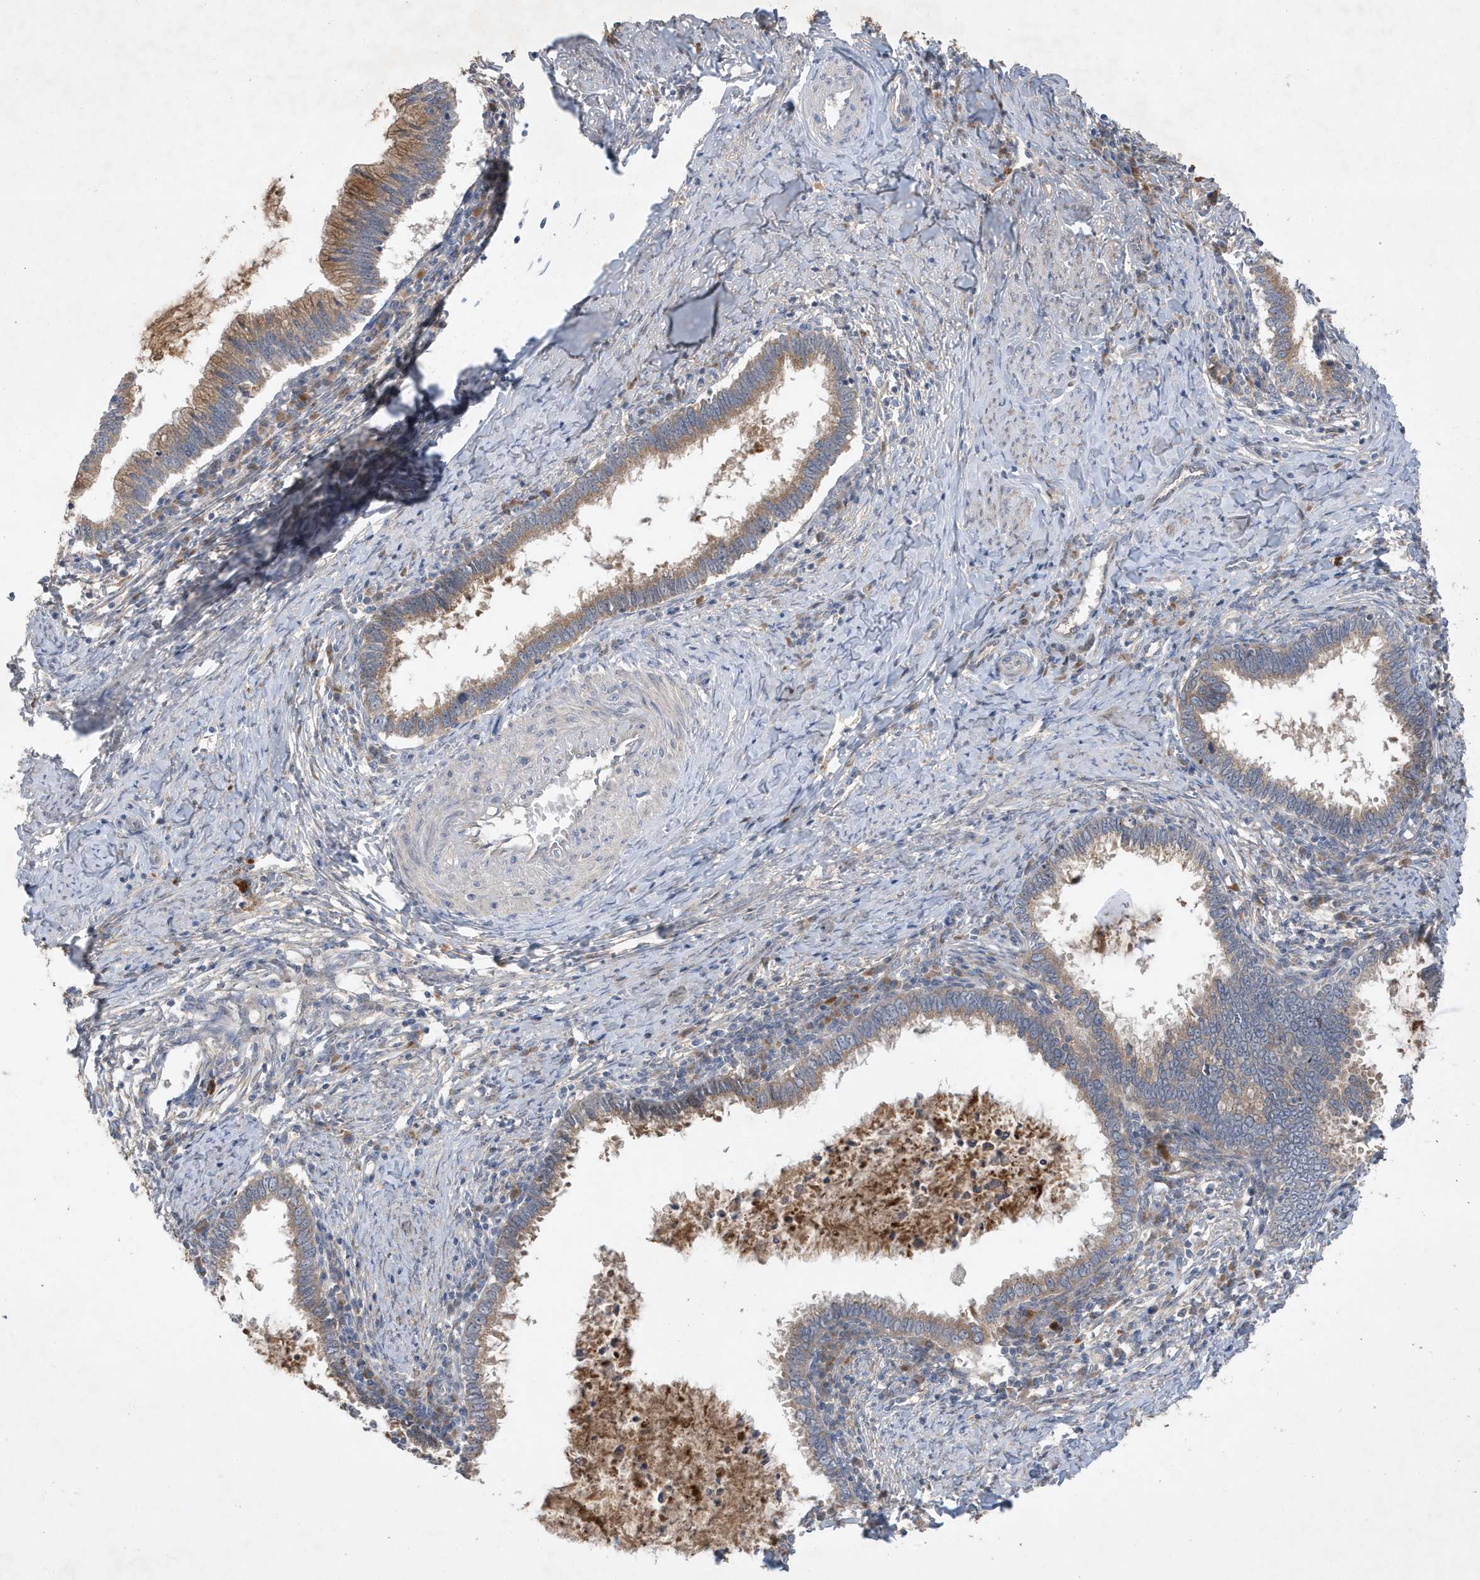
{"staining": {"intensity": "weak", "quantity": ">75%", "location": "cytoplasmic/membranous"}, "tissue": "cervical cancer", "cell_type": "Tumor cells", "image_type": "cancer", "snomed": [{"axis": "morphology", "description": "Adenocarcinoma, NOS"}, {"axis": "topography", "description": "Cervix"}], "caption": "A micrograph showing weak cytoplasmic/membranous staining in about >75% of tumor cells in adenocarcinoma (cervical), as visualized by brown immunohistochemical staining.", "gene": "LAPTM4A", "patient": {"sex": "female", "age": 36}}